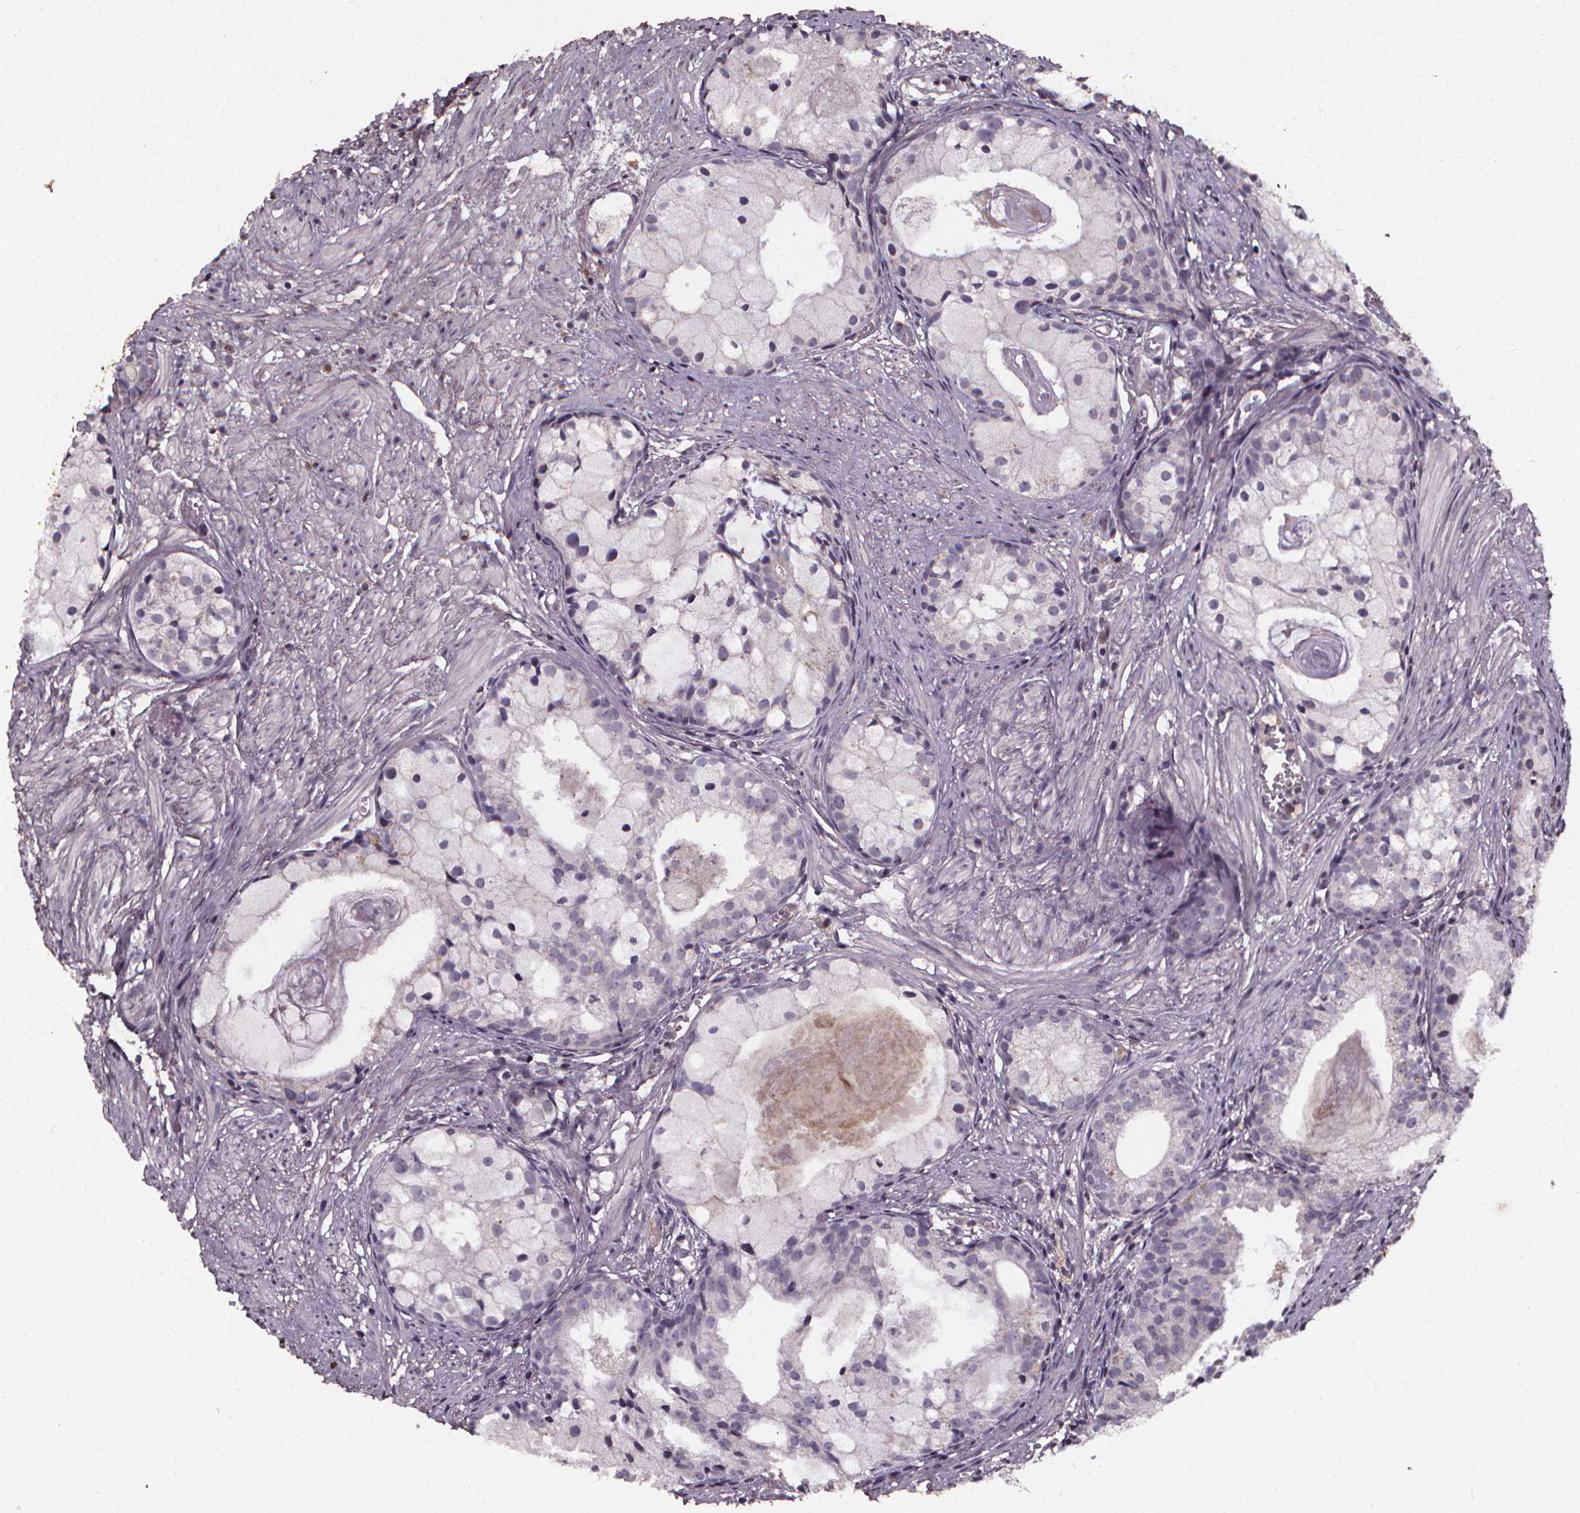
{"staining": {"intensity": "negative", "quantity": "none", "location": "none"}, "tissue": "prostate cancer", "cell_type": "Tumor cells", "image_type": "cancer", "snomed": [{"axis": "morphology", "description": "Adenocarcinoma, High grade"}, {"axis": "topography", "description": "Prostate"}], "caption": "Tumor cells are negative for protein expression in human prostate cancer (adenocarcinoma (high-grade)).", "gene": "SPAG8", "patient": {"sex": "male", "age": 85}}